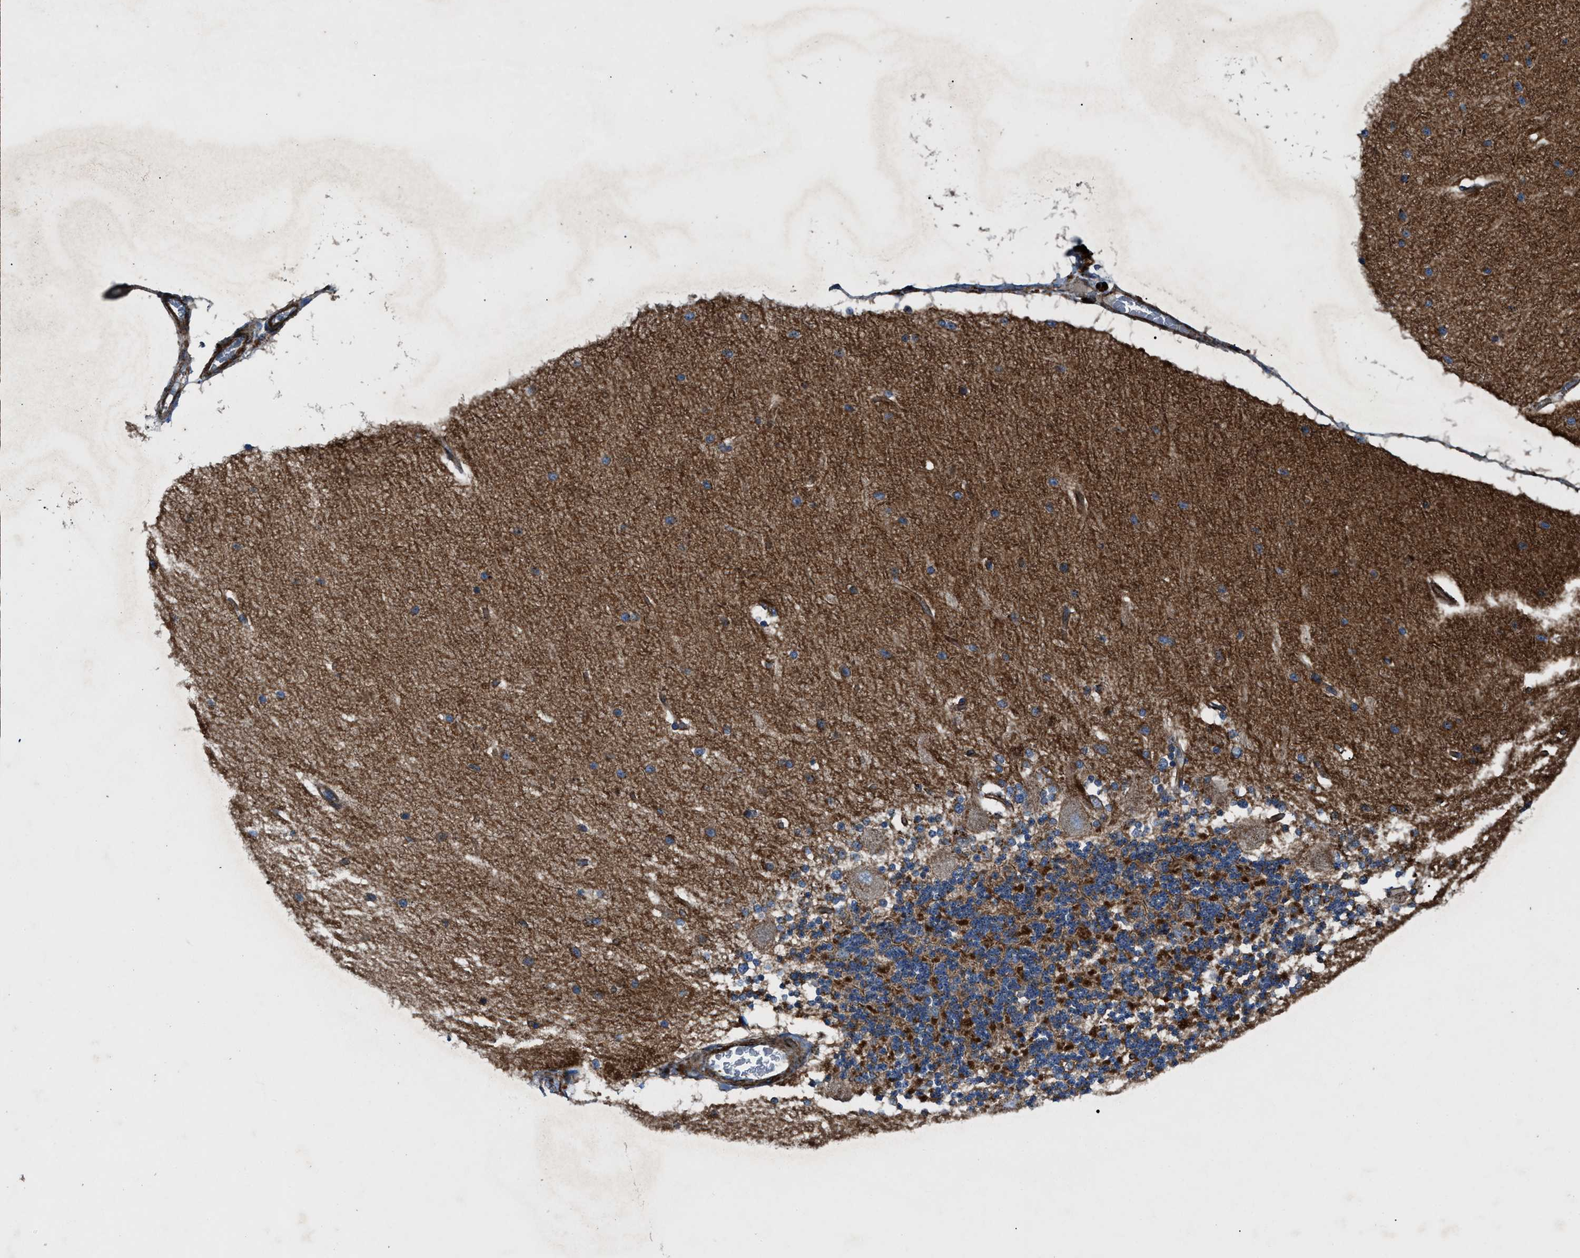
{"staining": {"intensity": "strong", "quantity": "<25%", "location": "cytoplasmic/membranous"}, "tissue": "cerebellum", "cell_type": "Cells in granular layer", "image_type": "normal", "snomed": [{"axis": "morphology", "description": "Normal tissue, NOS"}, {"axis": "topography", "description": "Cerebellum"}], "caption": "Cerebellum stained with DAB (3,3'-diaminobenzidine) immunohistochemistry displays medium levels of strong cytoplasmic/membranous positivity in approximately <25% of cells in granular layer. (Stains: DAB in brown, nuclei in blue, Microscopy: brightfield microscopy at high magnification).", "gene": "AGPAT2", "patient": {"sex": "female", "age": 54}}